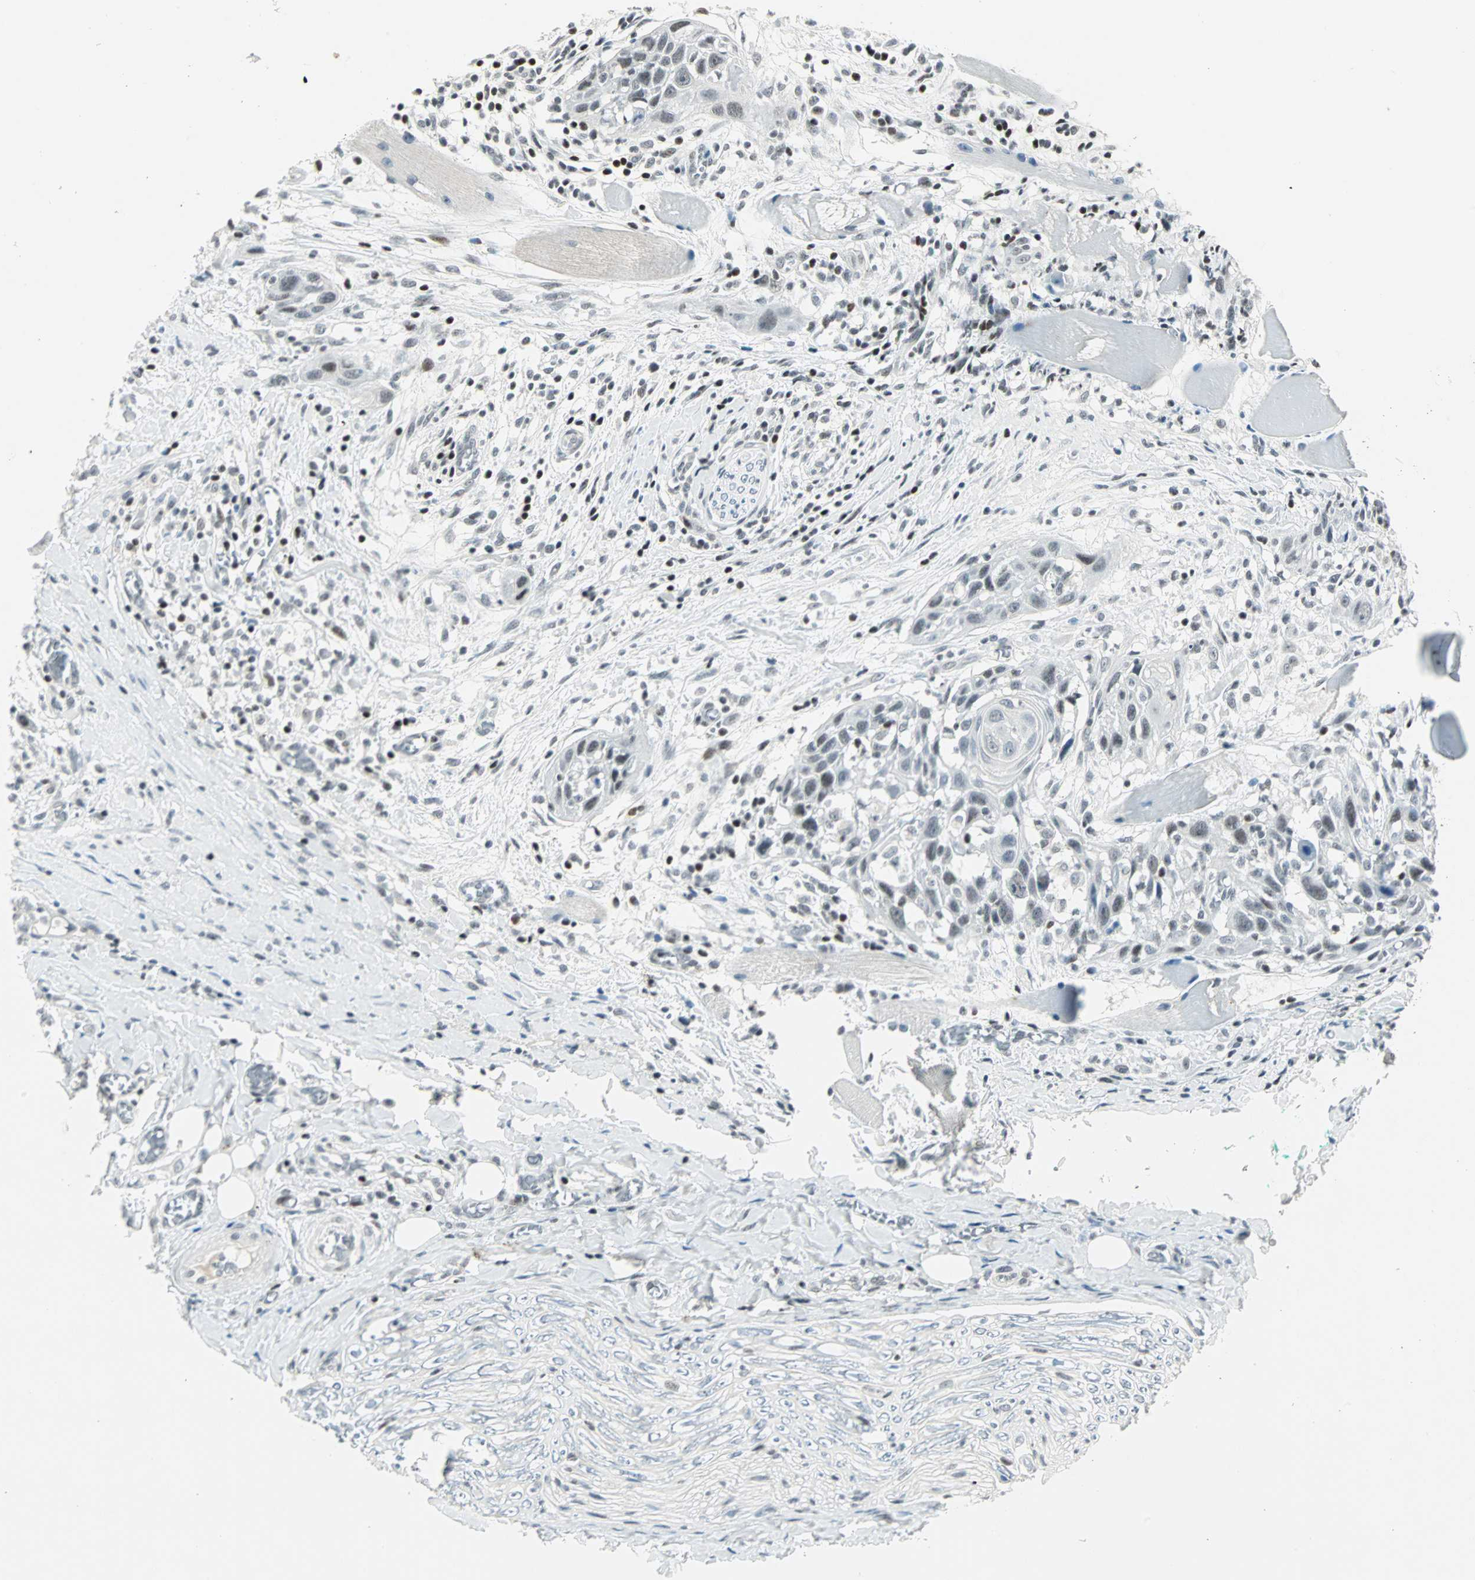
{"staining": {"intensity": "weak", "quantity": "25%-75%", "location": "nuclear"}, "tissue": "head and neck cancer", "cell_type": "Tumor cells", "image_type": "cancer", "snomed": [{"axis": "morphology", "description": "Normal tissue, NOS"}, {"axis": "morphology", "description": "Squamous cell carcinoma, NOS"}, {"axis": "topography", "description": "Oral tissue"}, {"axis": "topography", "description": "Head-Neck"}], "caption": "Immunohistochemical staining of human head and neck cancer (squamous cell carcinoma) reveals weak nuclear protein expression in about 25%-75% of tumor cells. (DAB IHC with brightfield microscopy, high magnification).", "gene": "SIN3A", "patient": {"sex": "female", "age": 50}}